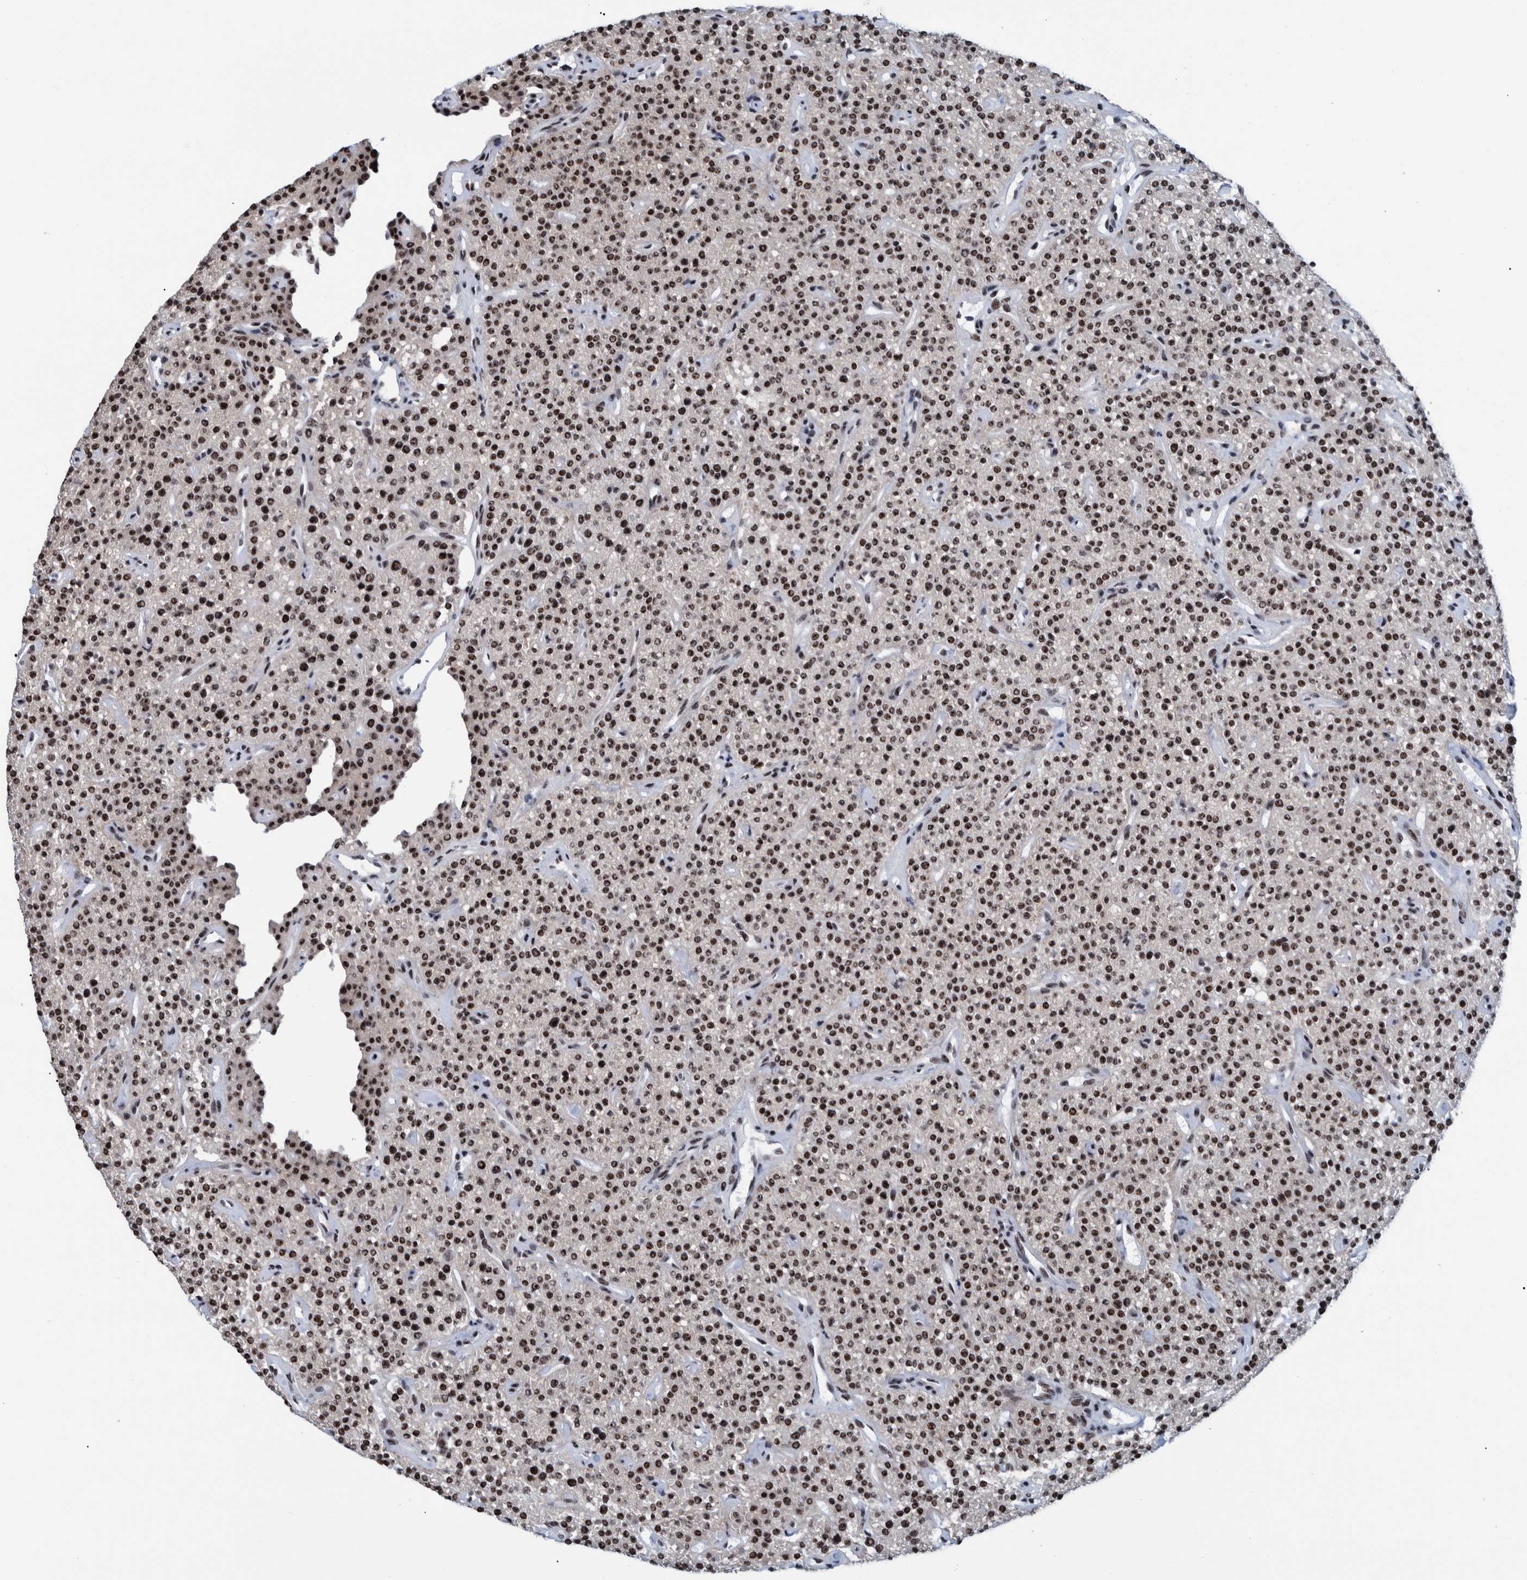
{"staining": {"intensity": "strong", "quantity": ">75%", "location": "nuclear"}, "tissue": "parathyroid gland", "cell_type": "Glandular cells", "image_type": "normal", "snomed": [{"axis": "morphology", "description": "Normal tissue, NOS"}, {"axis": "topography", "description": "Parathyroid gland"}], "caption": "Parathyroid gland stained with IHC shows strong nuclear expression in approximately >75% of glandular cells.", "gene": "EFTUD2", "patient": {"sex": "male", "age": 46}}